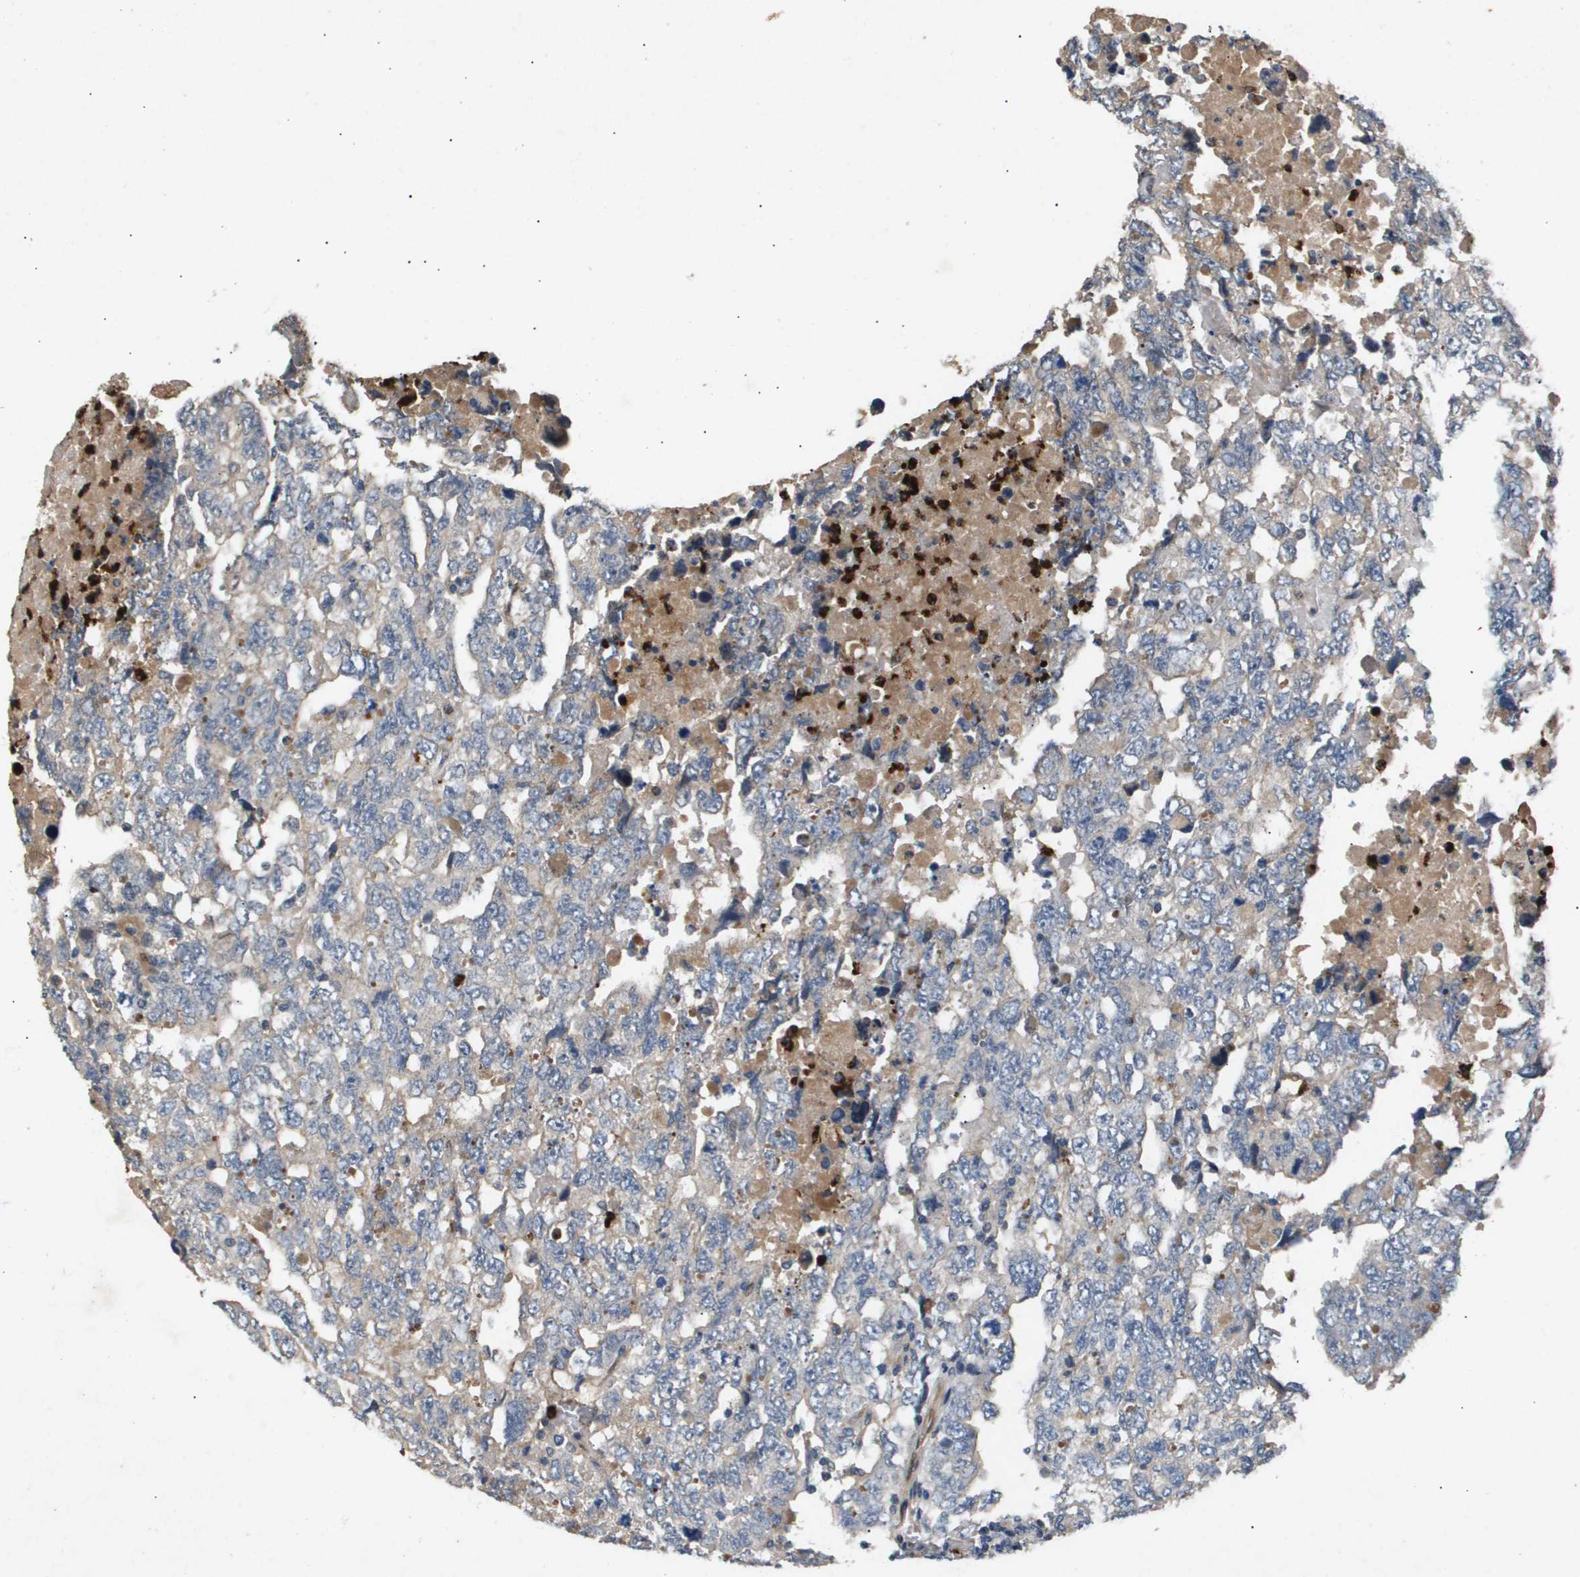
{"staining": {"intensity": "negative", "quantity": "none", "location": "none"}, "tissue": "testis cancer", "cell_type": "Tumor cells", "image_type": "cancer", "snomed": [{"axis": "morphology", "description": "Carcinoma, Embryonal, NOS"}, {"axis": "topography", "description": "Testis"}], "caption": "Histopathology image shows no significant protein positivity in tumor cells of embryonal carcinoma (testis).", "gene": "ERG", "patient": {"sex": "male", "age": 36}}